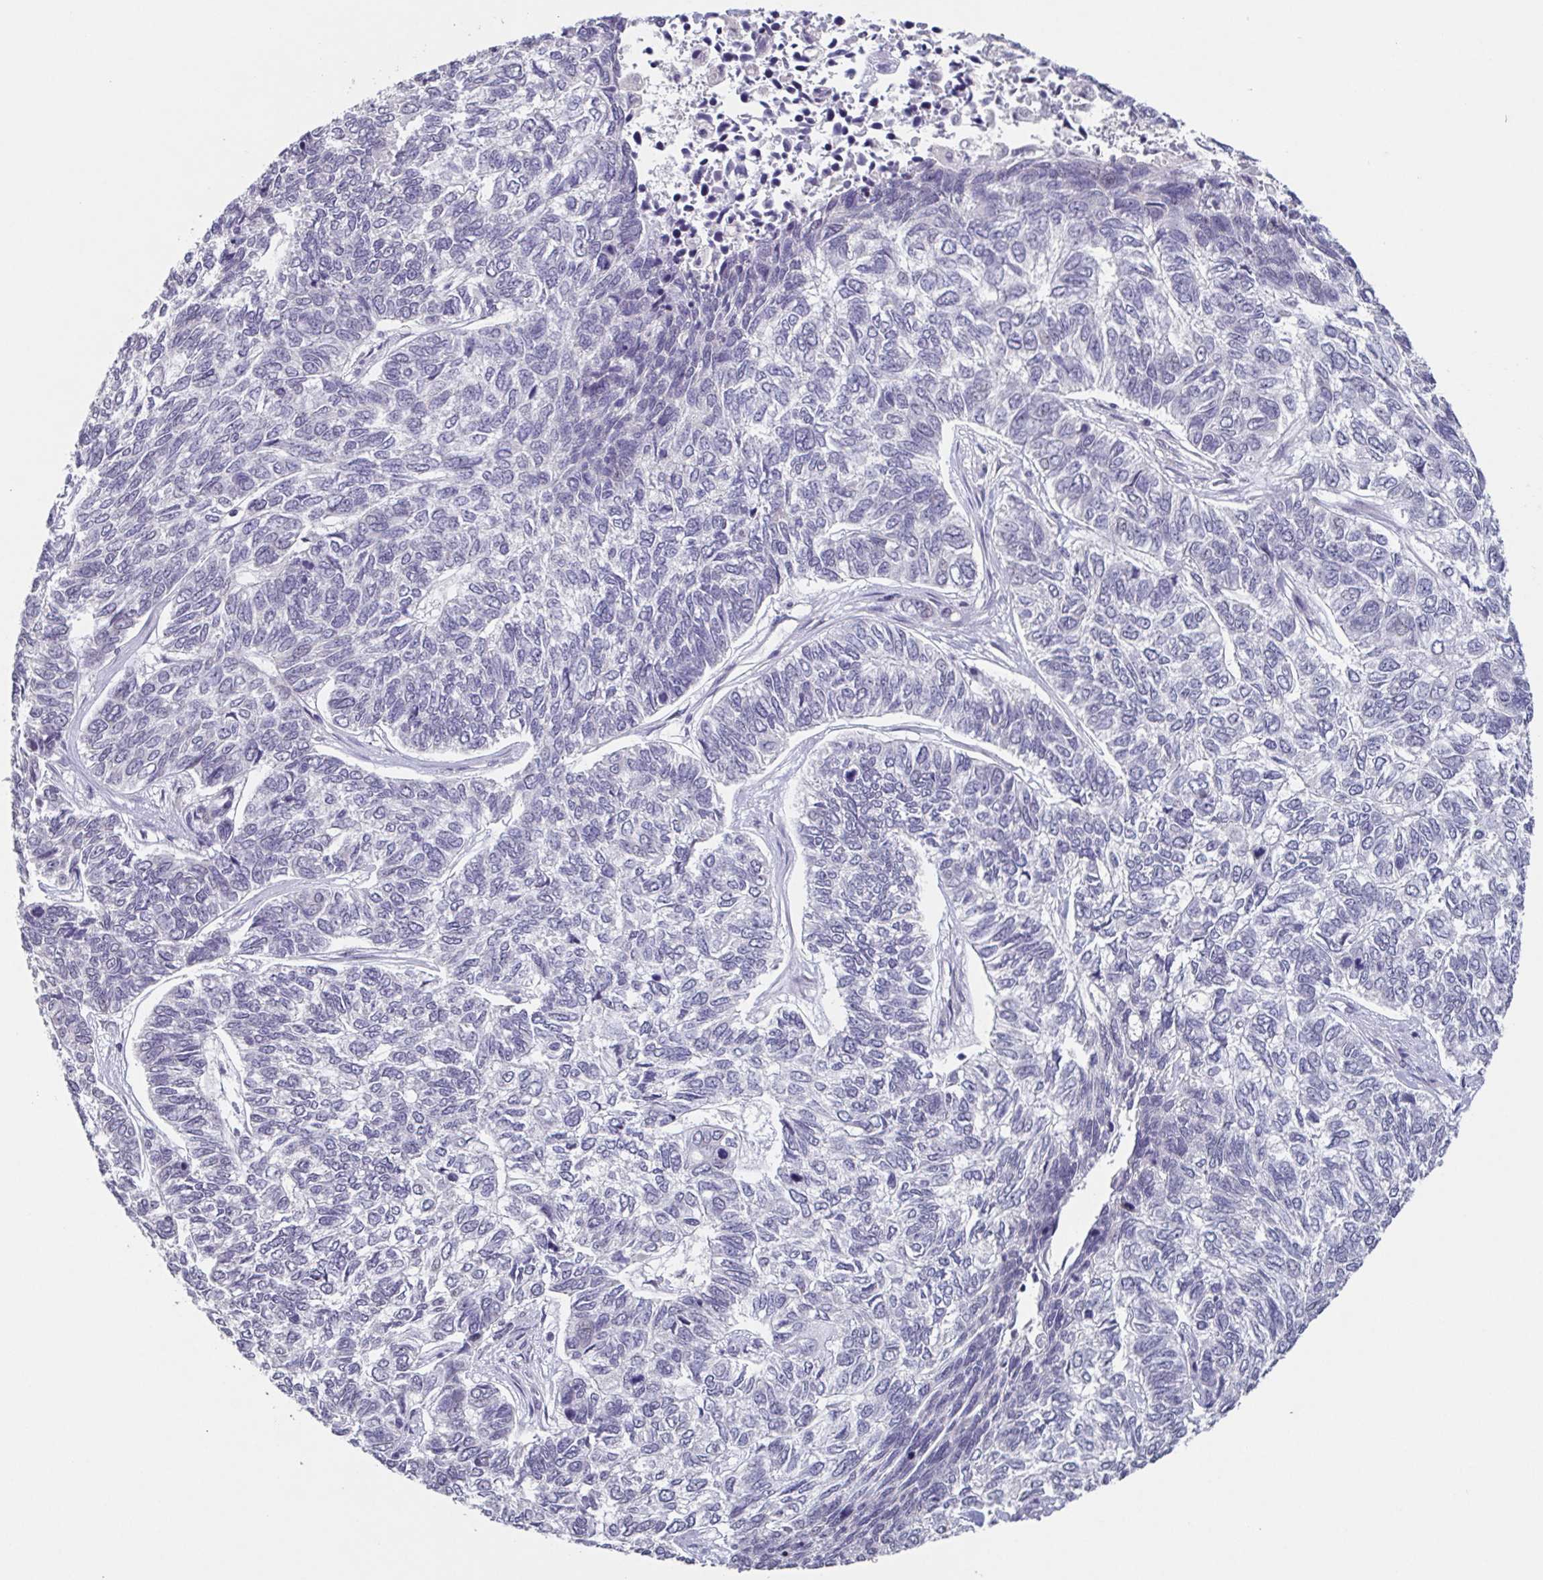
{"staining": {"intensity": "negative", "quantity": "none", "location": "none"}, "tissue": "skin cancer", "cell_type": "Tumor cells", "image_type": "cancer", "snomed": [{"axis": "morphology", "description": "Basal cell carcinoma"}, {"axis": "topography", "description": "Skin"}], "caption": "Tumor cells show no significant staining in basal cell carcinoma (skin).", "gene": "GHRL", "patient": {"sex": "female", "age": 65}}